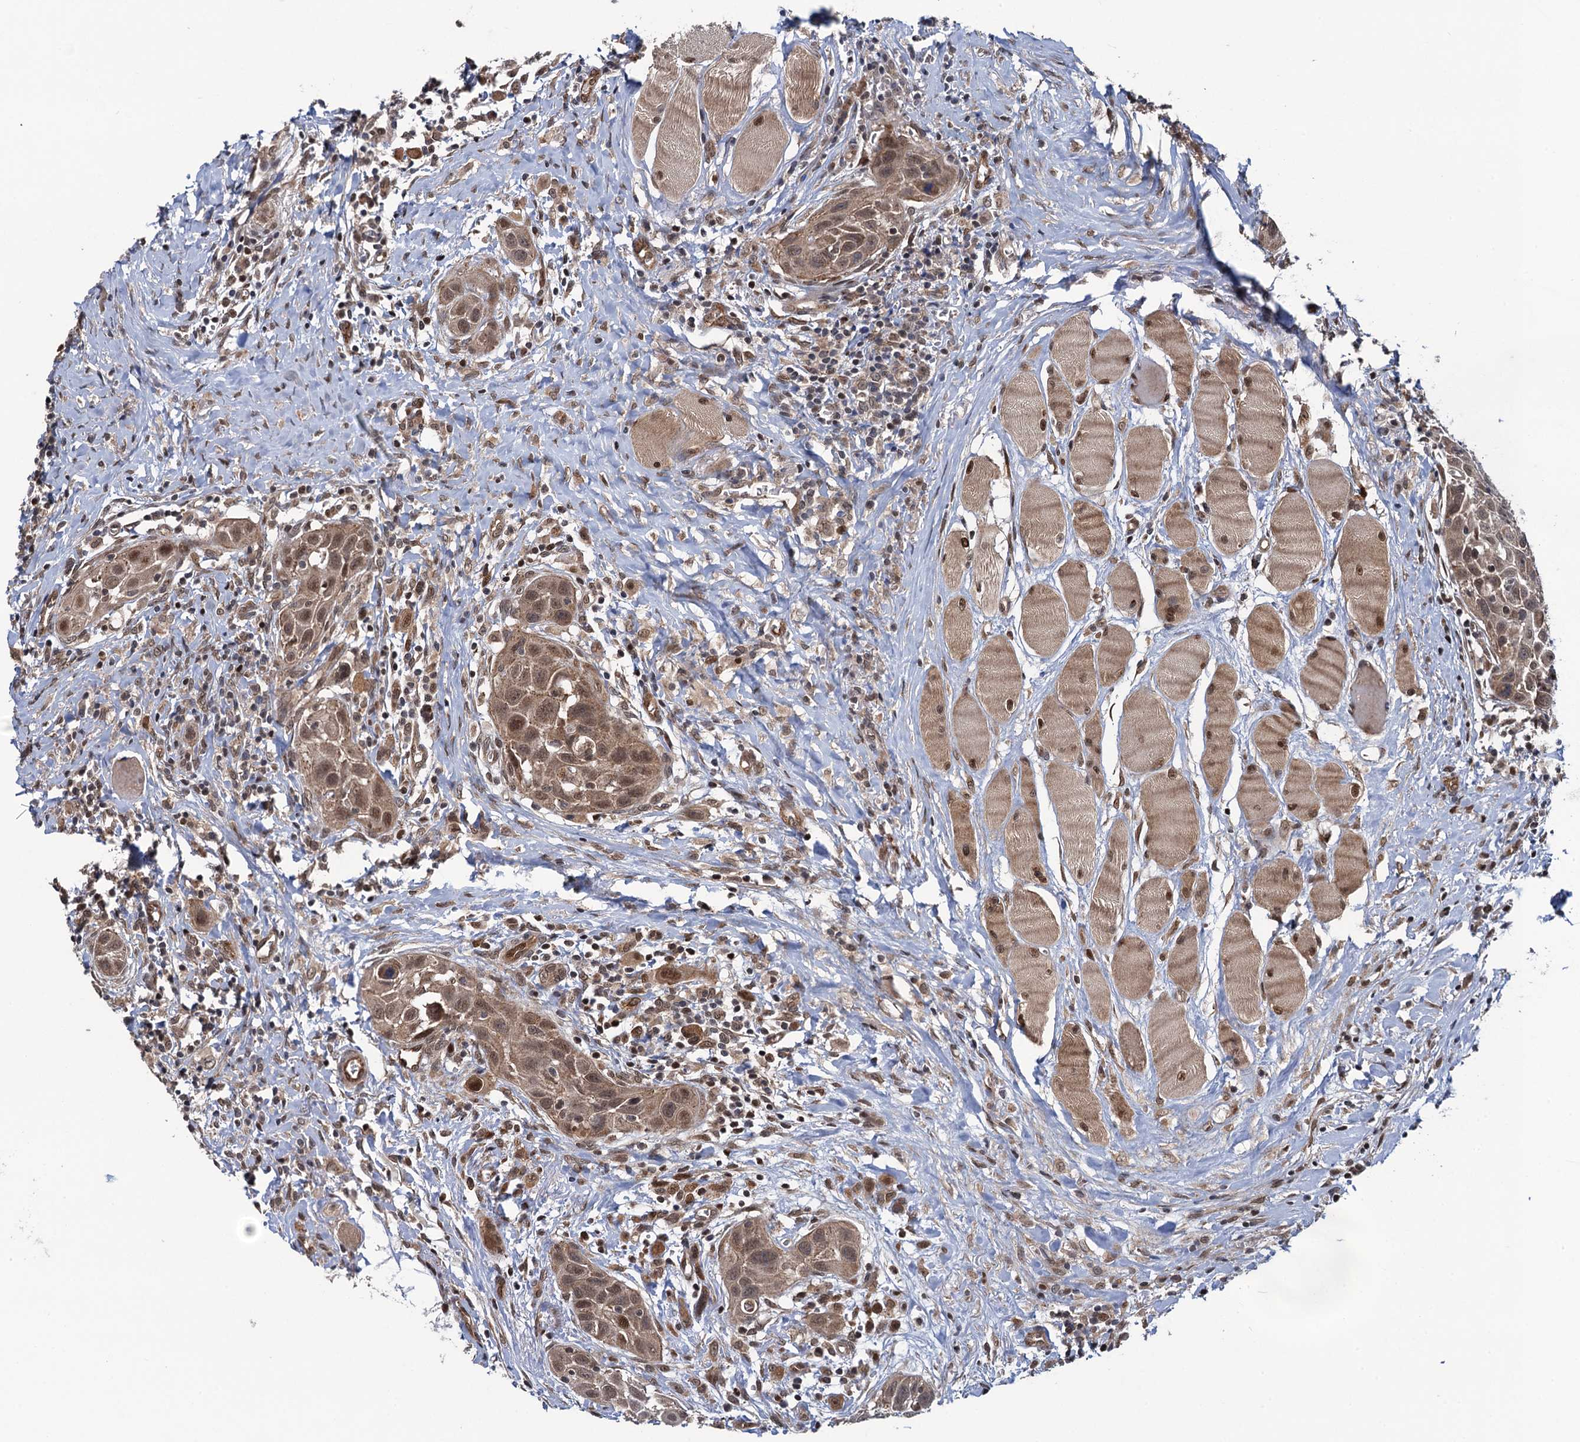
{"staining": {"intensity": "moderate", "quantity": ">75%", "location": "cytoplasmic/membranous,nuclear"}, "tissue": "head and neck cancer", "cell_type": "Tumor cells", "image_type": "cancer", "snomed": [{"axis": "morphology", "description": "Squamous cell carcinoma, NOS"}, {"axis": "topography", "description": "Oral tissue"}, {"axis": "topography", "description": "Head-Neck"}], "caption": "The immunohistochemical stain highlights moderate cytoplasmic/membranous and nuclear positivity in tumor cells of squamous cell carcinoma (head and neck) tissue.", "gene": "EVX2", "patient": {"sex": "female", "age": 50}}